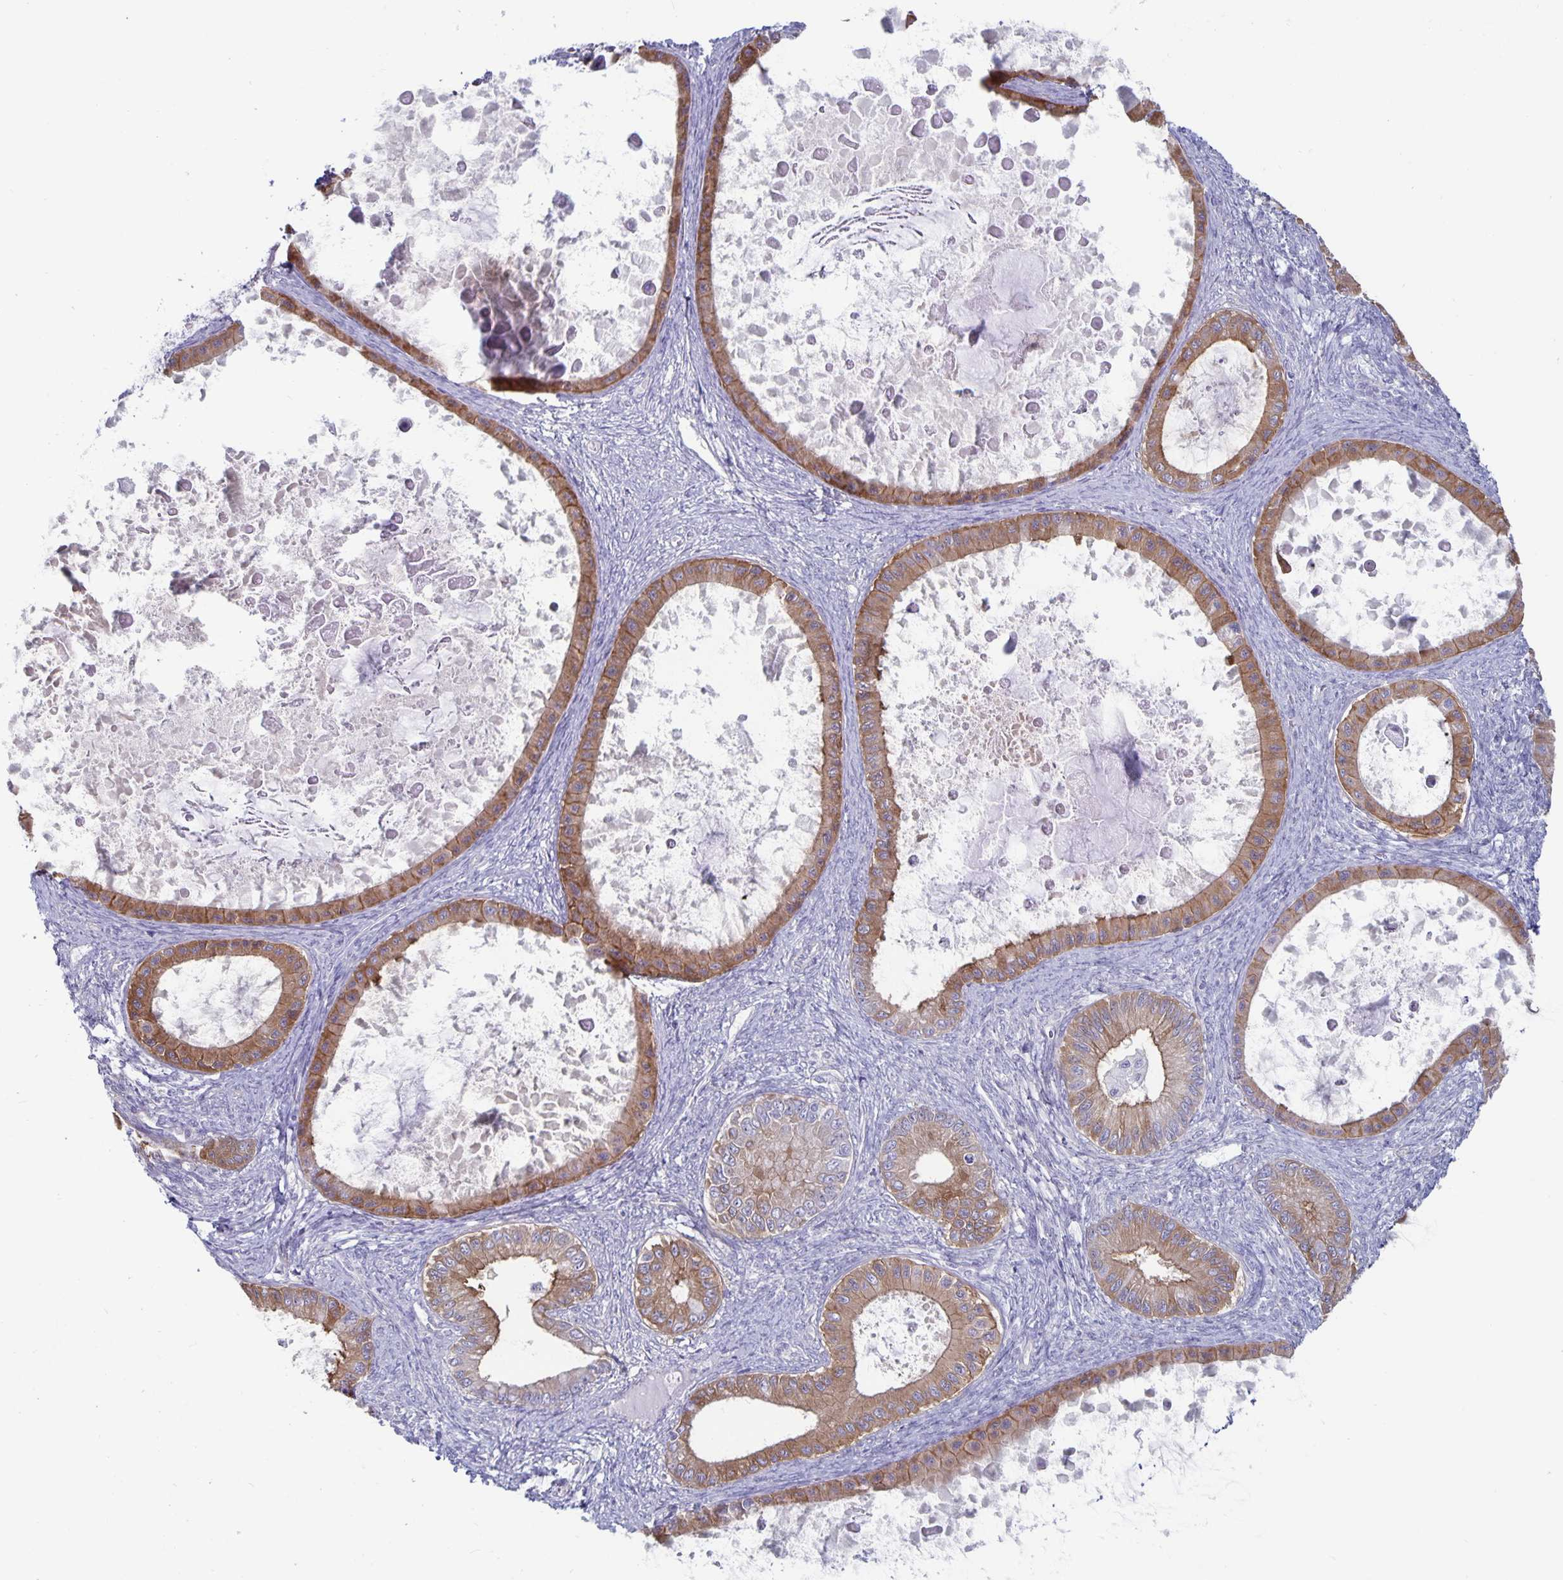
{"staining": {"intensity": "moderate", "quantity": ">75%", "location": "cytoplasmic/membranous"}, "tissue": "ovarian cancer", "cell_type": "Tumor cells", "image_type": "cancer", "snomed": [{"axis": "morphology", "description": "Cystadenocarcinoma, mucinous, NOS"}, {"axis": "topography", "description": "Ovary"}], "caption": "Mucinous cystadenocarcinoma (ovarian) stained with DAB (3,3'-diaminobenzidine) IHC reveals medium levels of moderate cytoplasmic/membranous staining in approximately >75% of tumor cells.", "gene": "PLCB3", "patient": {"sex": "female", "age": 64}}